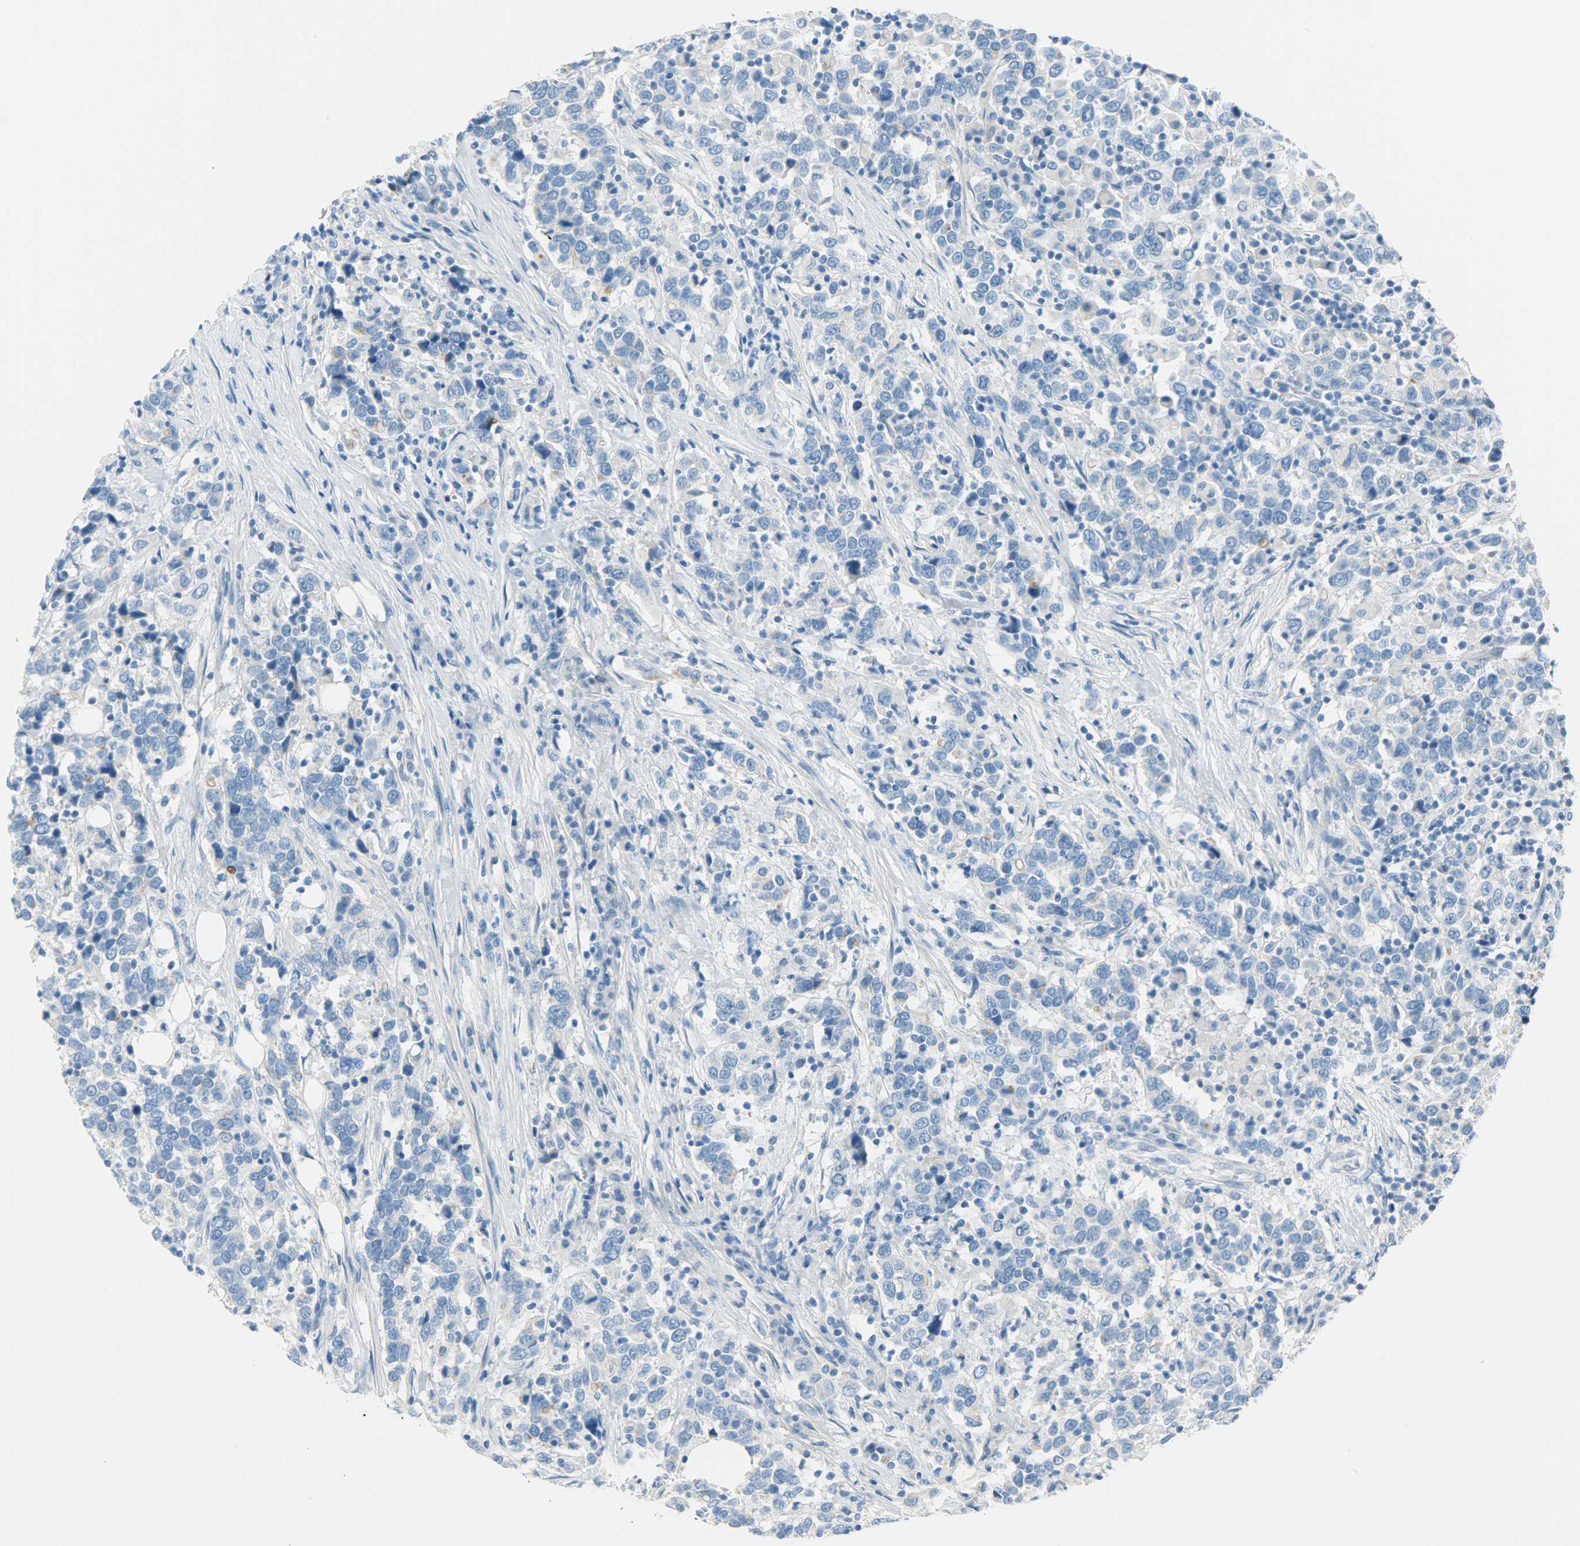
{"staining": {"intensity": "negative", "quantity": "none", "location": "none"}, "tissue": "urothelial cancer", "cell_type": "Tumor cells", "image_type": "cancer", "snomed": [{"axis": "morphology", "description": "Urothelial carcinoma, High grade"}, {"axis": "topography", "description": "Urinary bladder"}], "caption": "An IHC micrograph of high-grade urothelial carcinoma is shown. There is no staining in tumor cells of high-grade urothelial carcinoma. Nuclei are stained in blue.", "gene": "PROM1", "patient": {"sex": "male", "age": 61}}